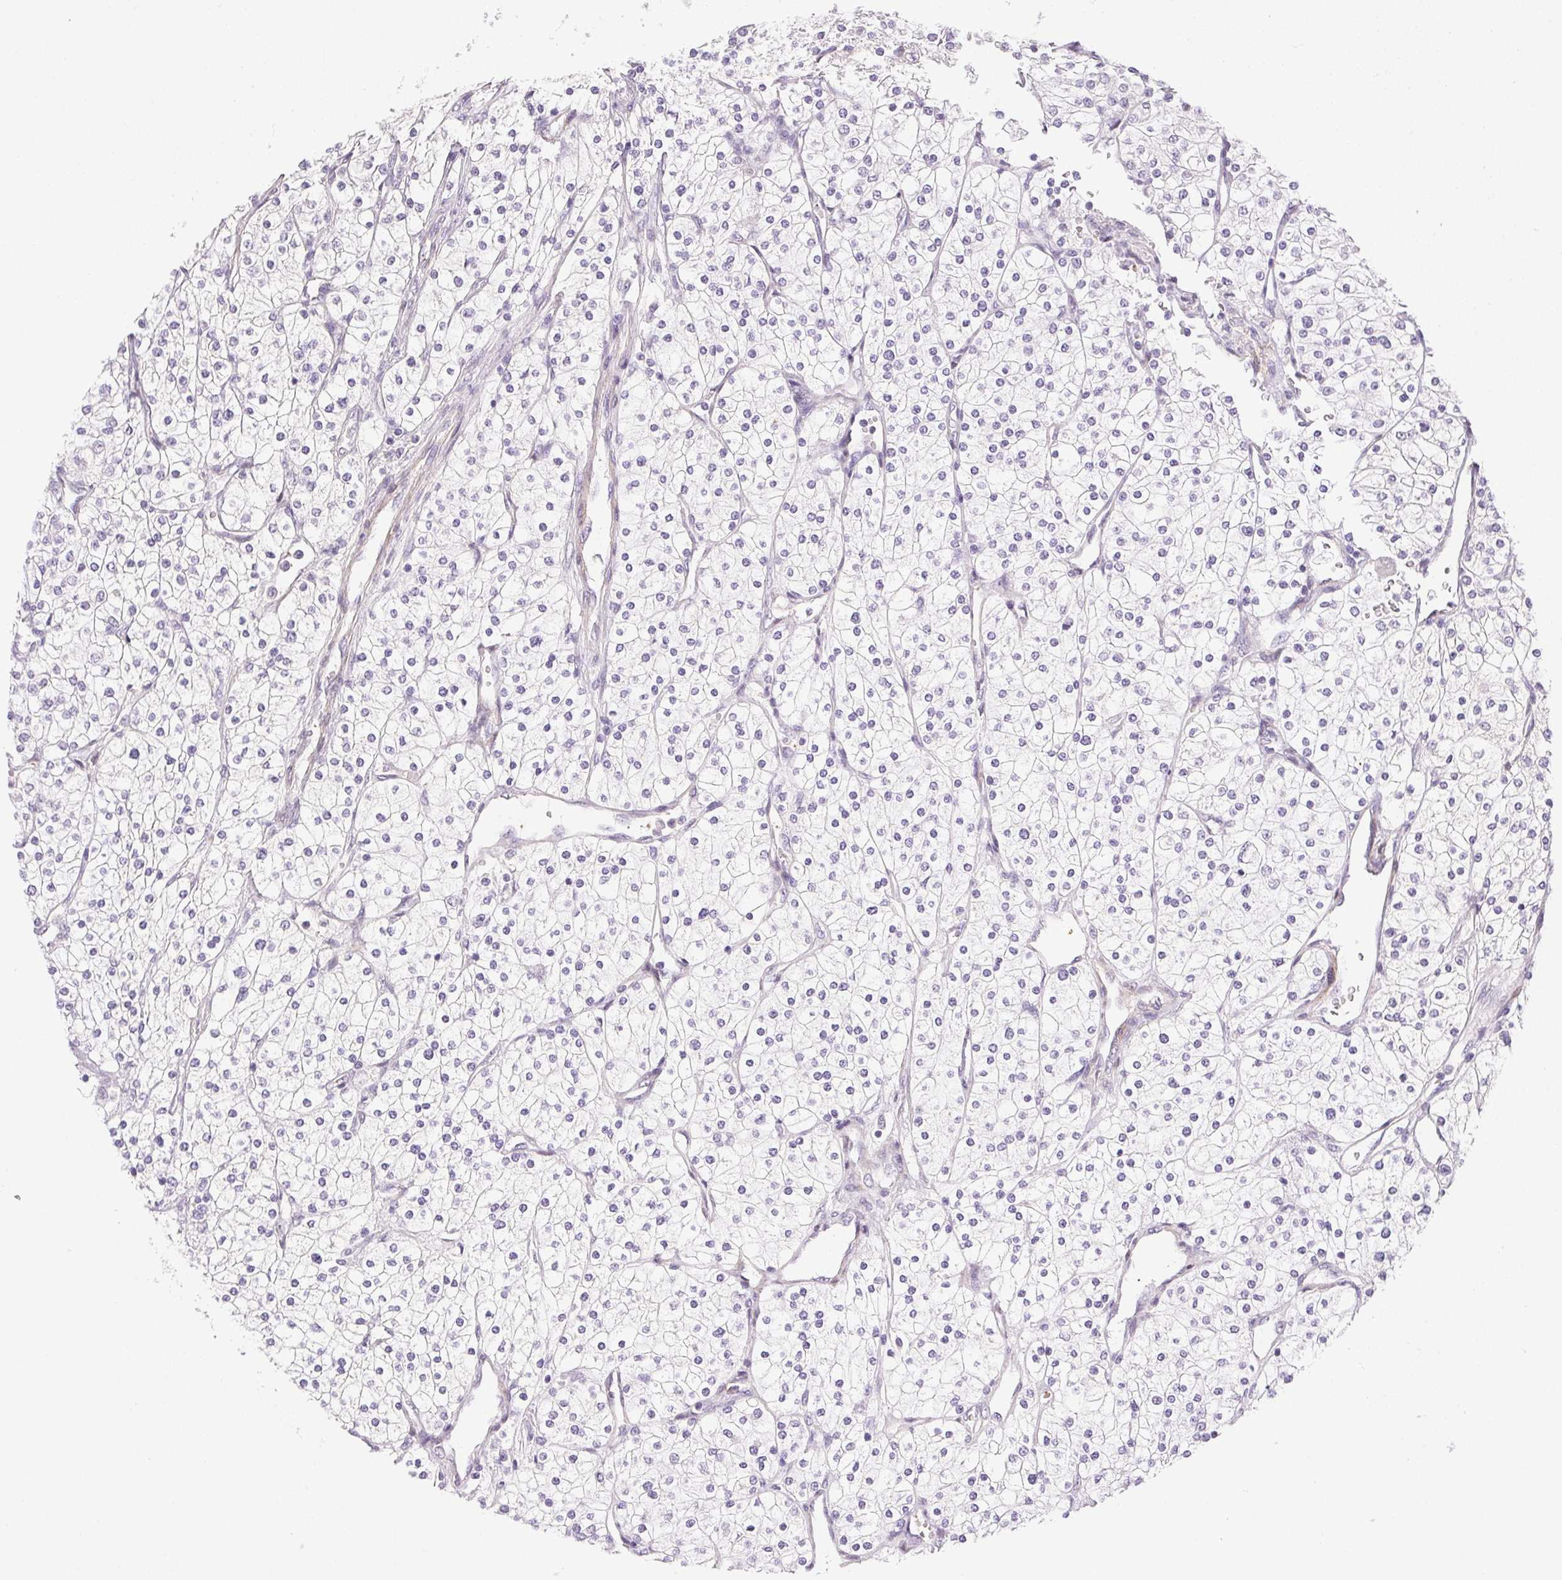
{"staining": {"intensity": "negative", "quantity": "none", "location": "none"}, "tissue": "renal cancer", "cell_type": "Tumor cells", "image_type": "cancer", "snomed": [{"axis": "morphology", "description": "Adenocarcinoma, NOS"}, {"axis": "topography", "description": "Kidney"}], "caption": "This is an IHC micrograph of renal cancer. There is no staining in tumor cells.", "gene": "PRL", "patient": {"sex": "male", "age": 80}}